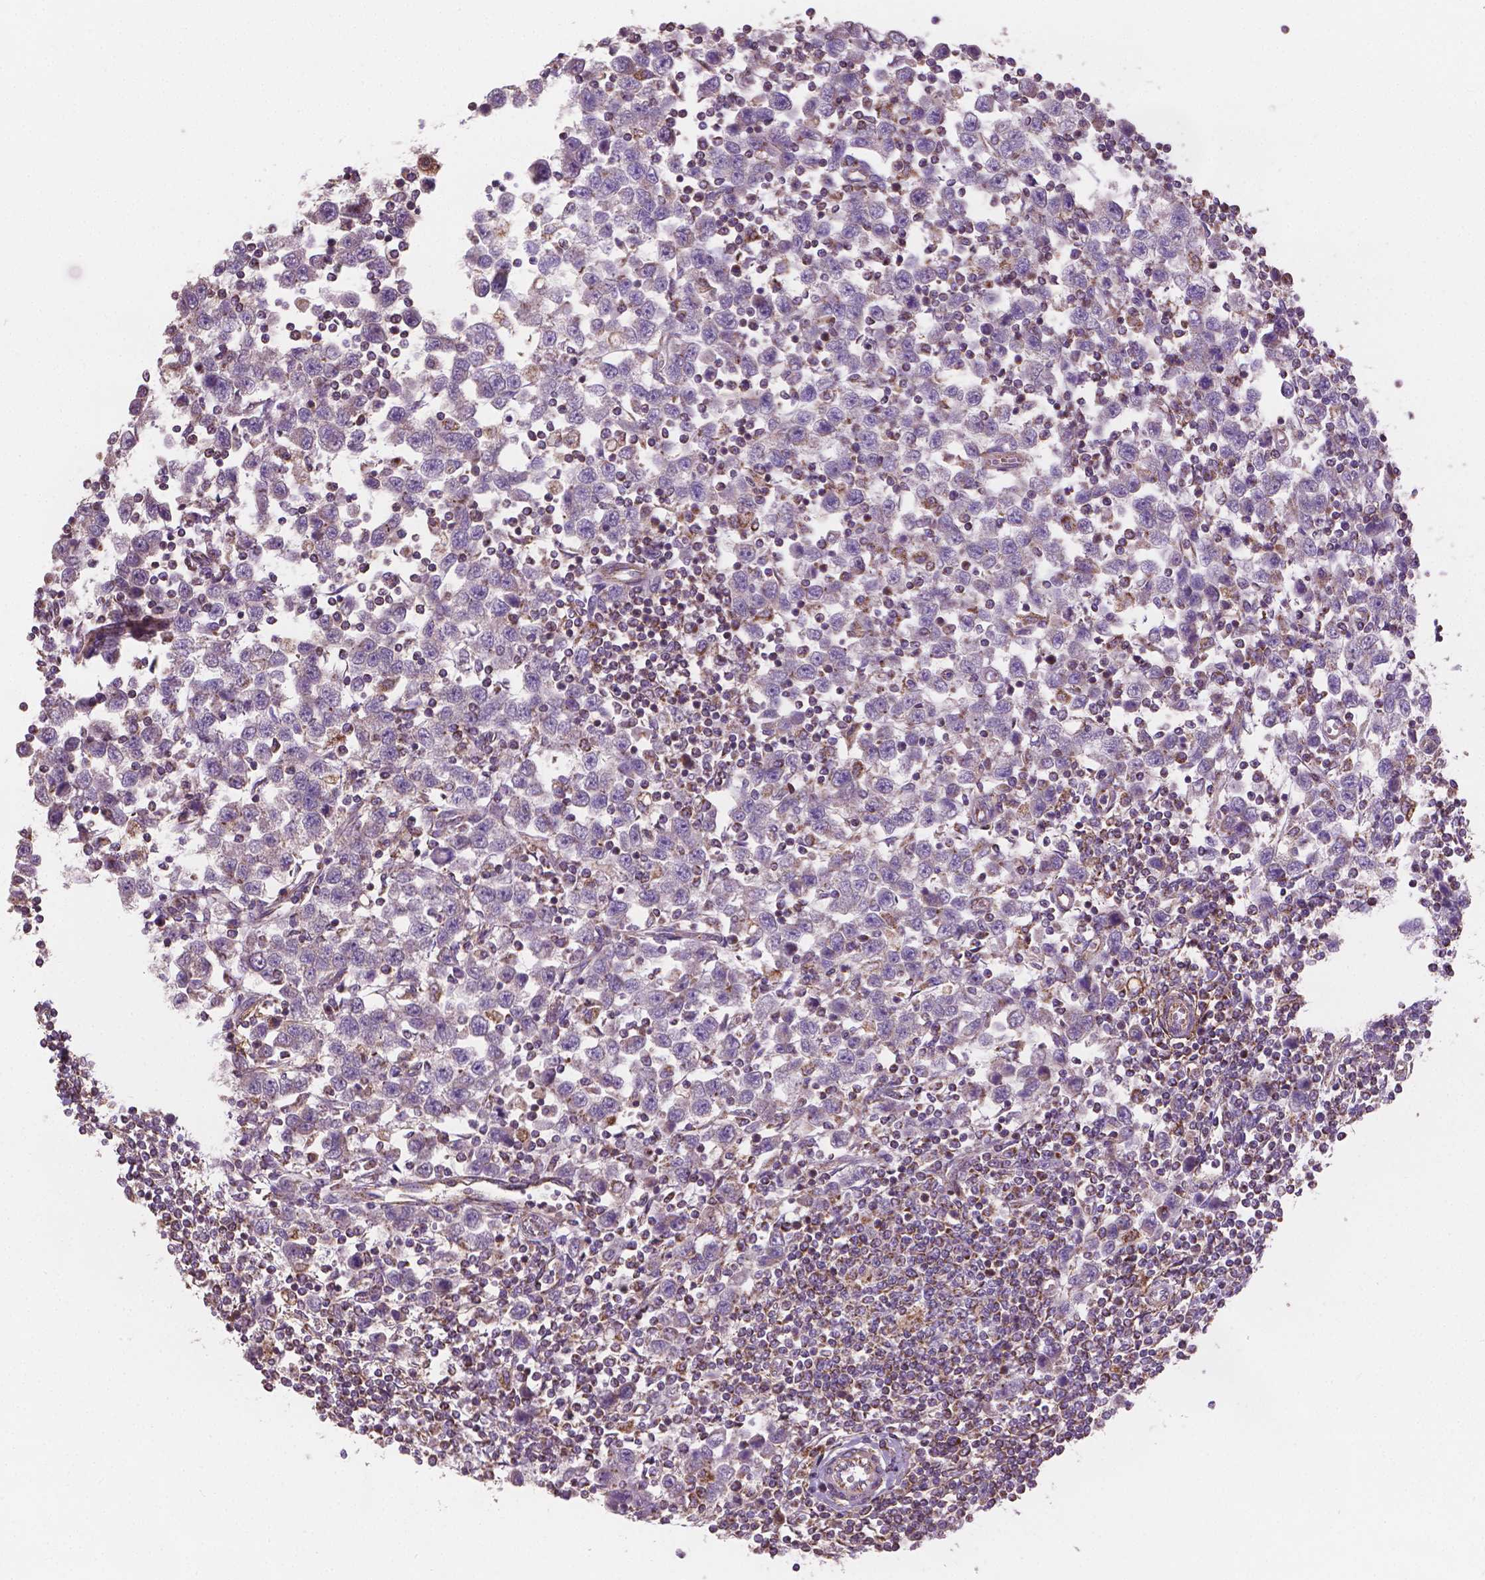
{"staining": {"intensity": "negative", "quantity": "none", "location": "none"}, "tissue": "testis cancer", "cell_type": "Tumor cells", "image_type": "cancer", "snomed": [{"axis": "morphology", "description": "Normal tissue, NOS"}, {"axis": "morphology", "description": "Seminoma, NOS"}, {"axis": "topography", "description": "Testis"}, {"axis": "topography", "description": "Epididymis"}], "caption": "Seminoma (testis) stained for a protein using IHC shows no staining tumor cells.", "gene": "TCAF1", "patient": {"sex": "male", "age": 34}}